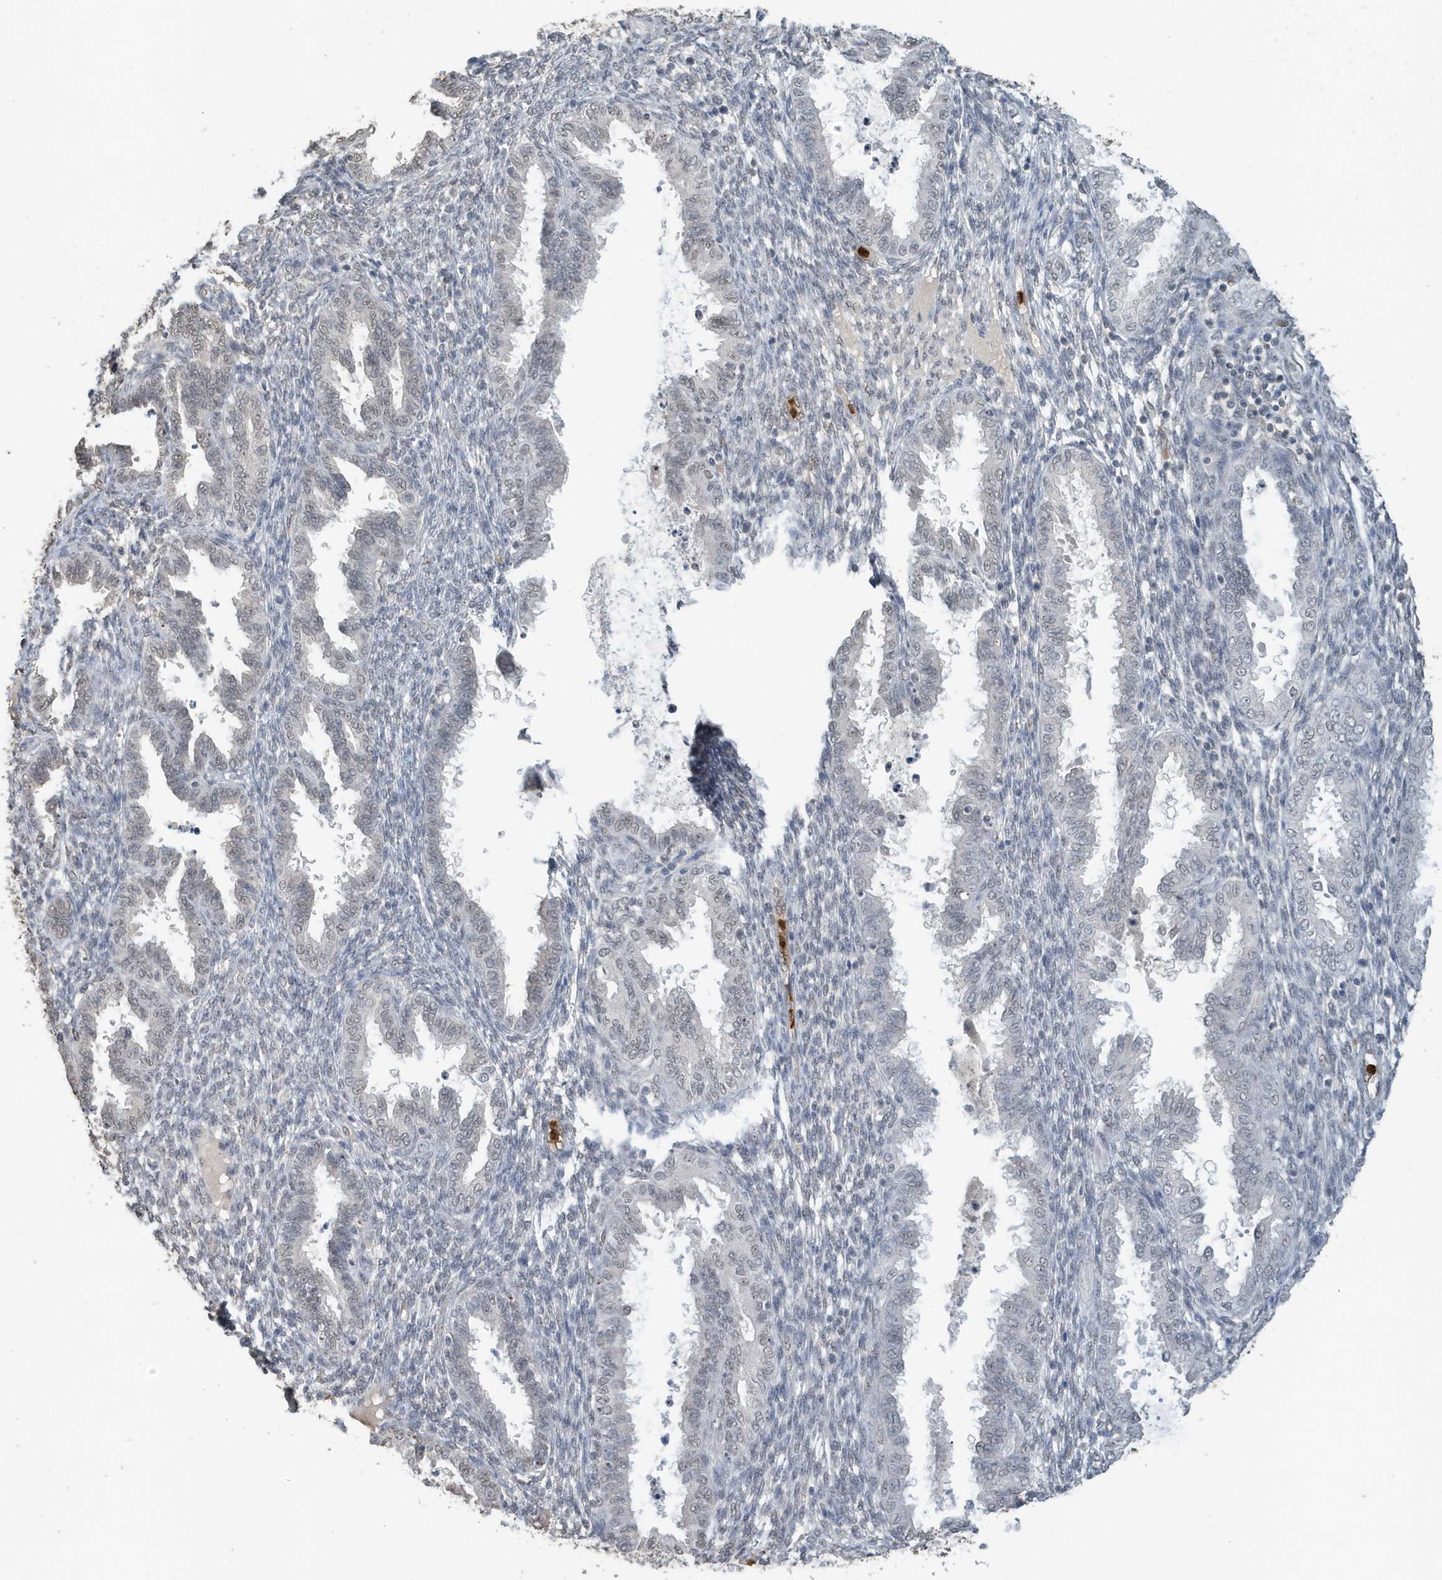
{"staining": {"intensity": "negative", "quantity": "none", "location": "none"}, "tissue": "endometrium", "cell_type": "Cells in endometrial stroma", "image_type": "normal", "snomed": [{"axis": "morphology", "description": "Normal tissue, NOS"}, {"axis": "topography", "description": "Endometrium"}], "caption": "Cells in endometrial stroma show no significant protein positivity in unremarkable endometrium. Nuclei are stained in blue.", "gene": "DEFA1", "patient": {"sex": "female", "age": 33}}